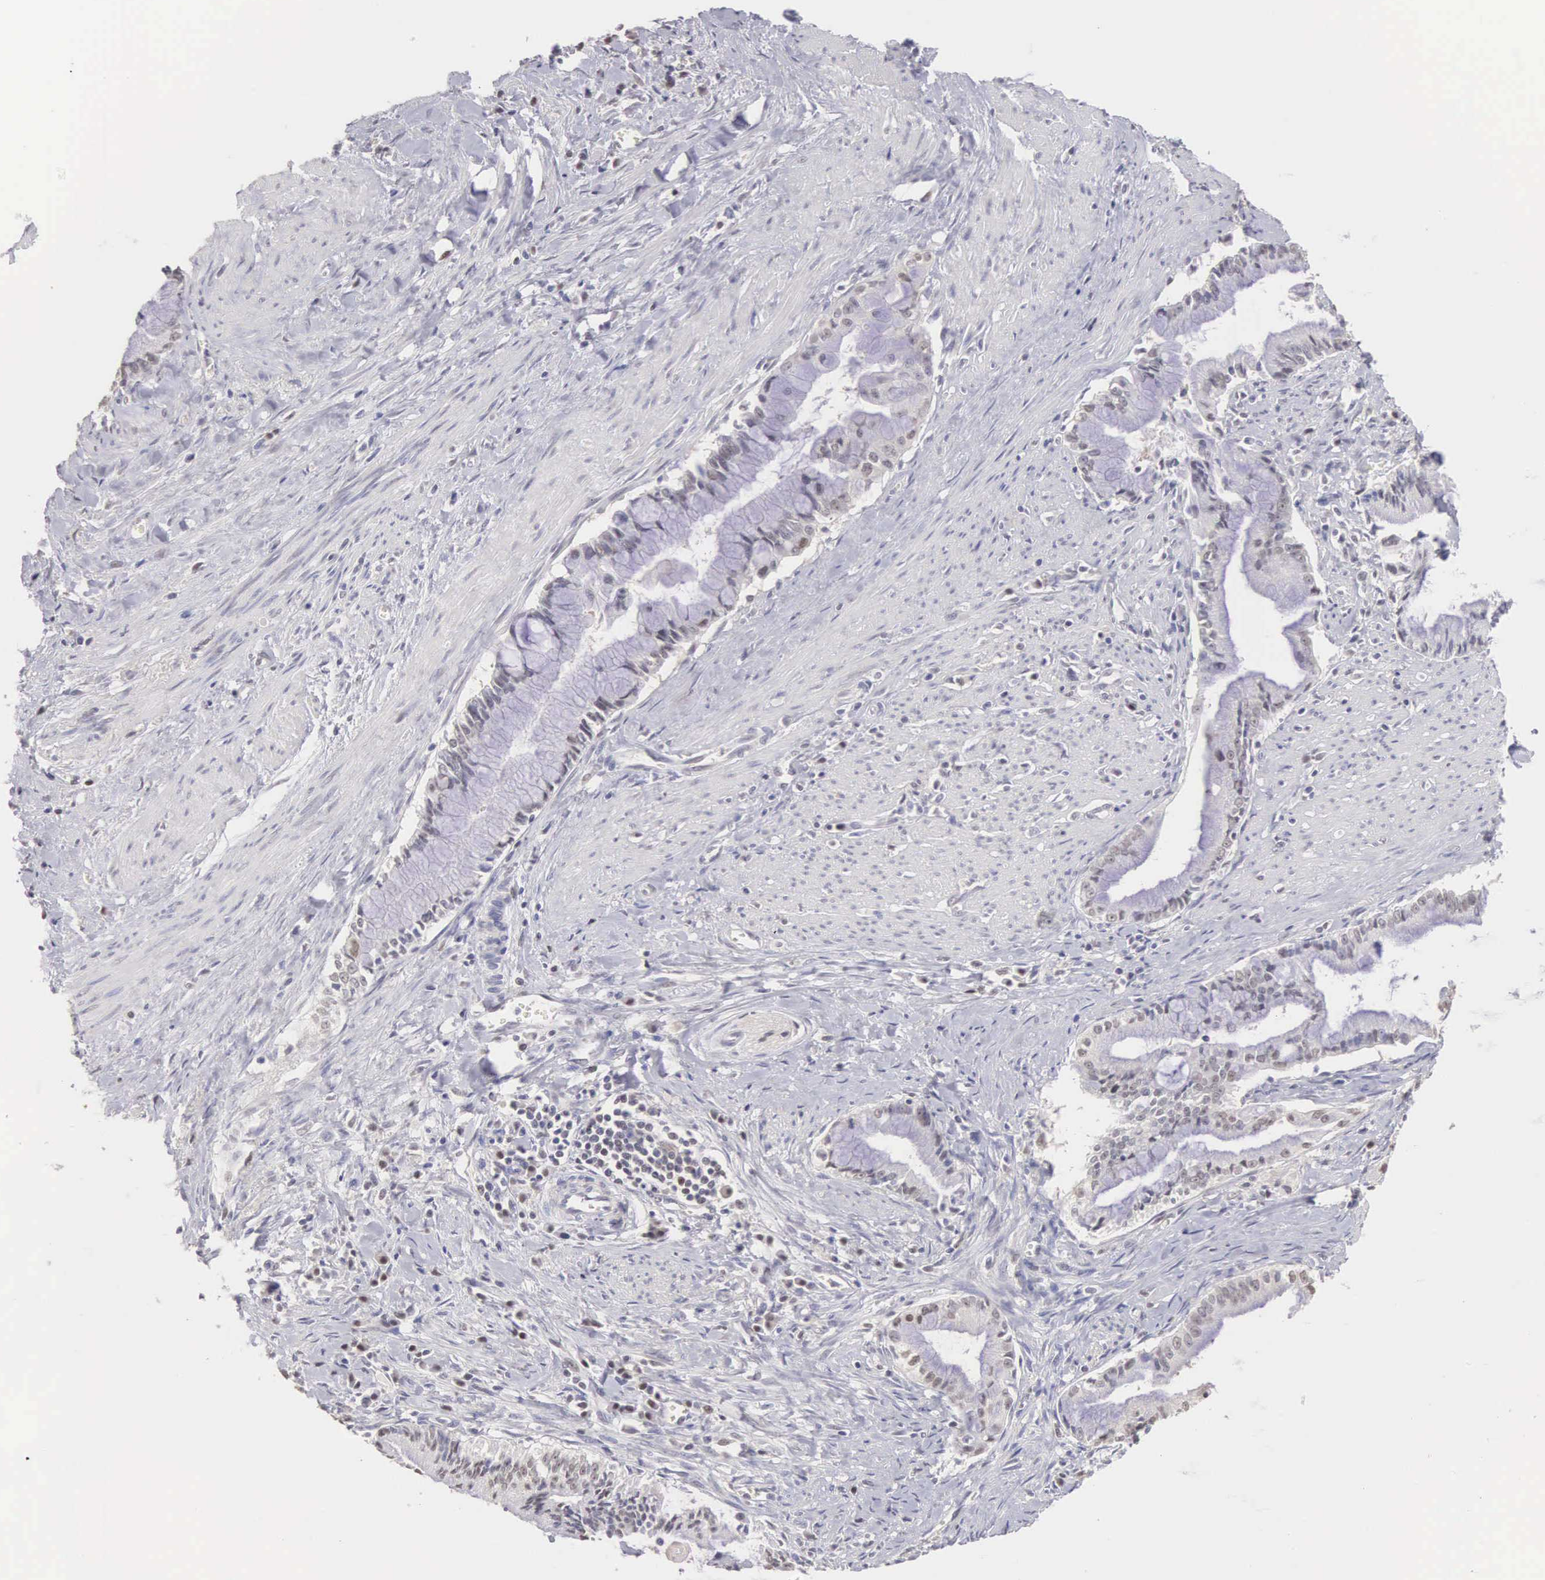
{"staining": {"intensity": "negative", "quantity": "none", "location": "none"}, "tissue": "pancreatic cancer", "cell_type": "Tumor cells", "image_type": "cancer", "snomed": [{"axis": "morphology", "description": "Adenocarcinoma, NOS"}, {"axis": "topography", "description": "Pancreas"}], "caption": "Pancreatic cancer (adenocarcinoma) stained for a protein using immunohistochemistry shows no expression tumor cells.", "gene": "UBA1", "patient": {"sex": "male", "age": 59}}